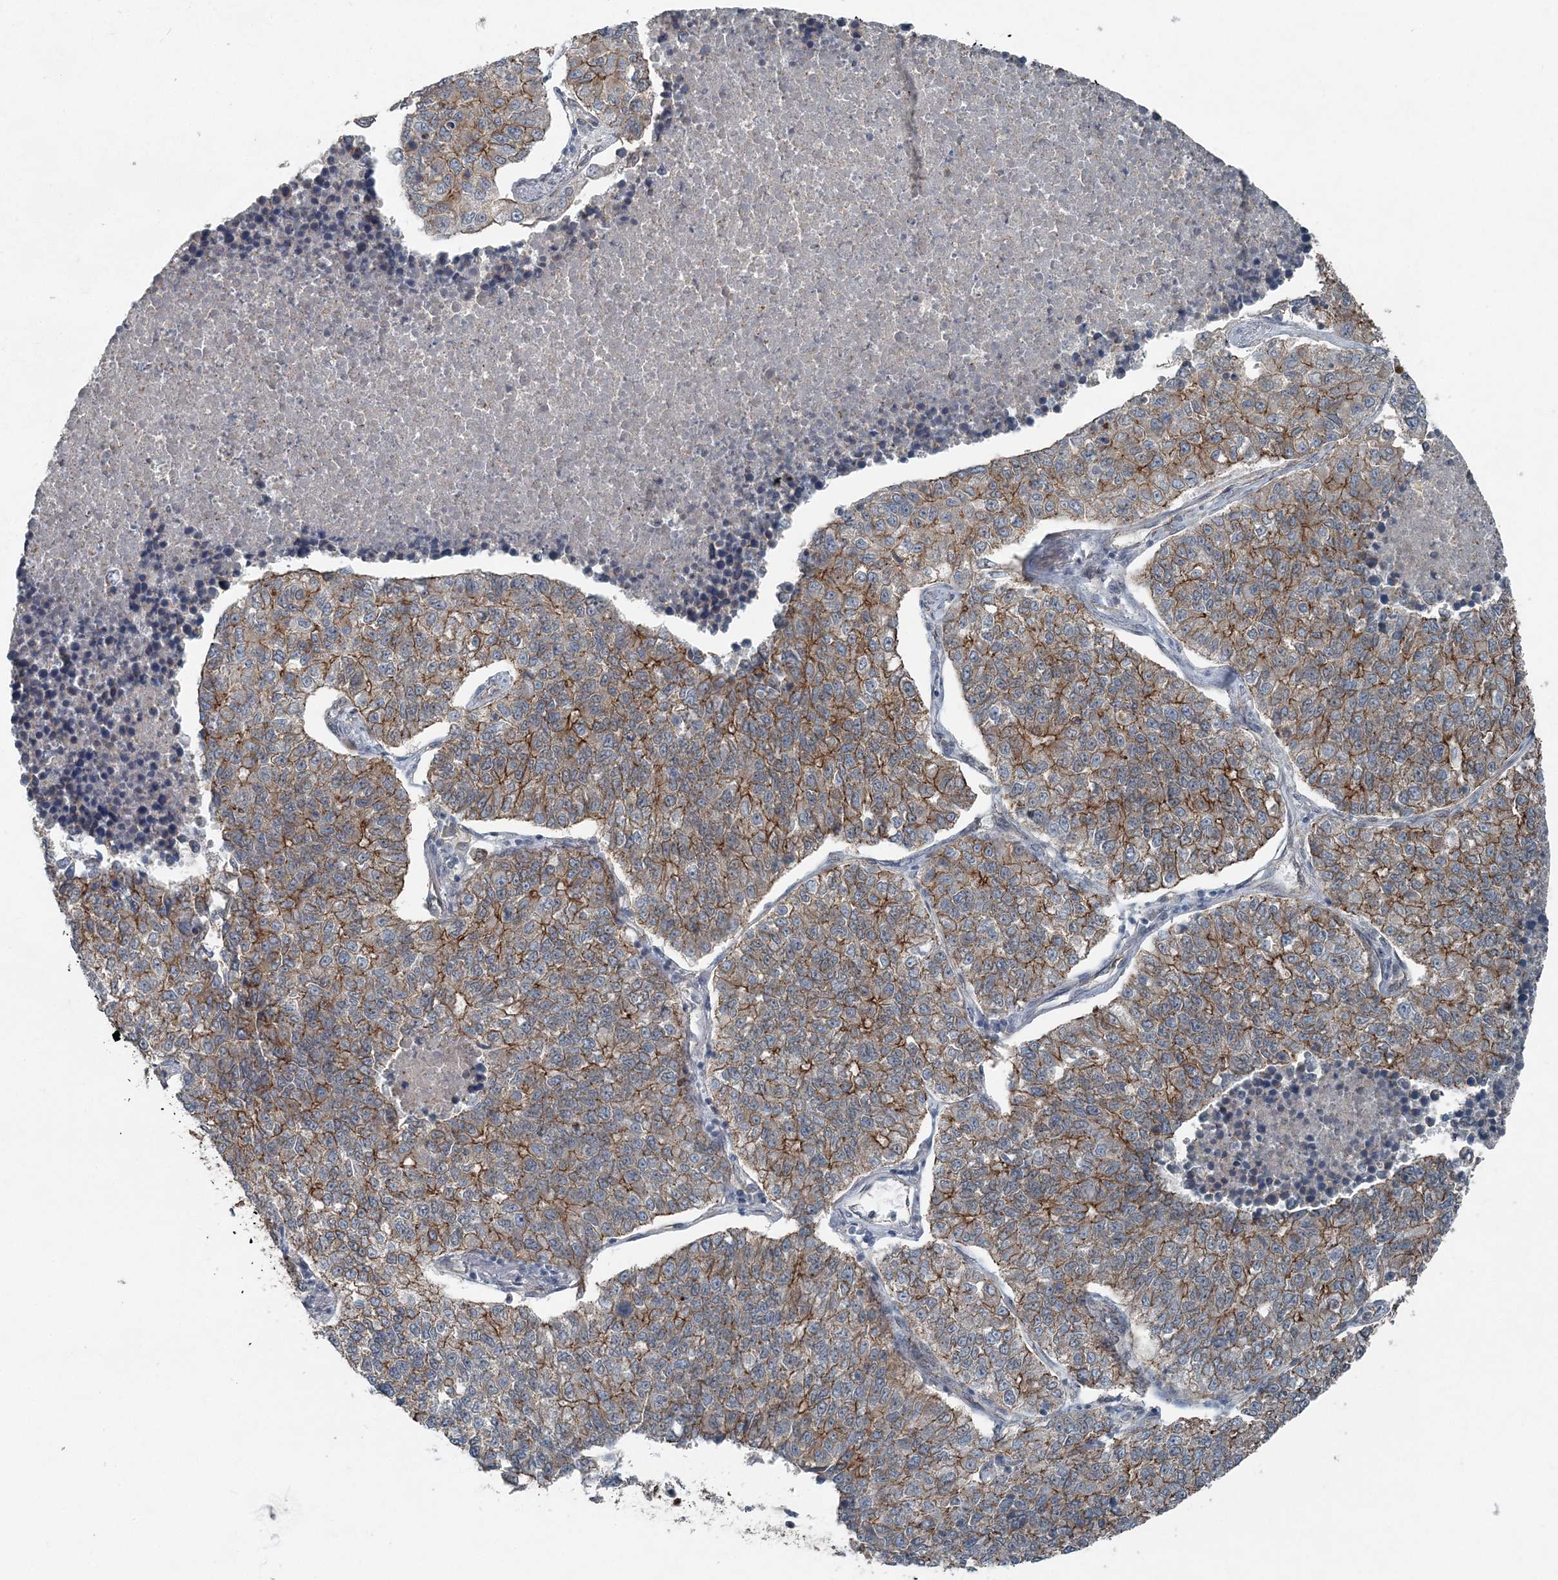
{"staining": {"intensity": "moderate", "quantity": ">75%", "location": "cytoplasmic/membranous"}, "tissue": "lung cancer", "cell_type": "Tumor cells", "image_type": "cancer", "snomed": [{"axis": "morphology", "description": "Adenocarcinoma, NOS"}, {"axis": "topography", "description": "Lung"}], "caption": "Lung cancer was stained to show a protein in brown. There is medium levels of moderate cytoplasmic/membranous staining in approximately >75% of tumor cells.", "gene": "VSIG2", "patient": {"sex": "male", "age": 49}}